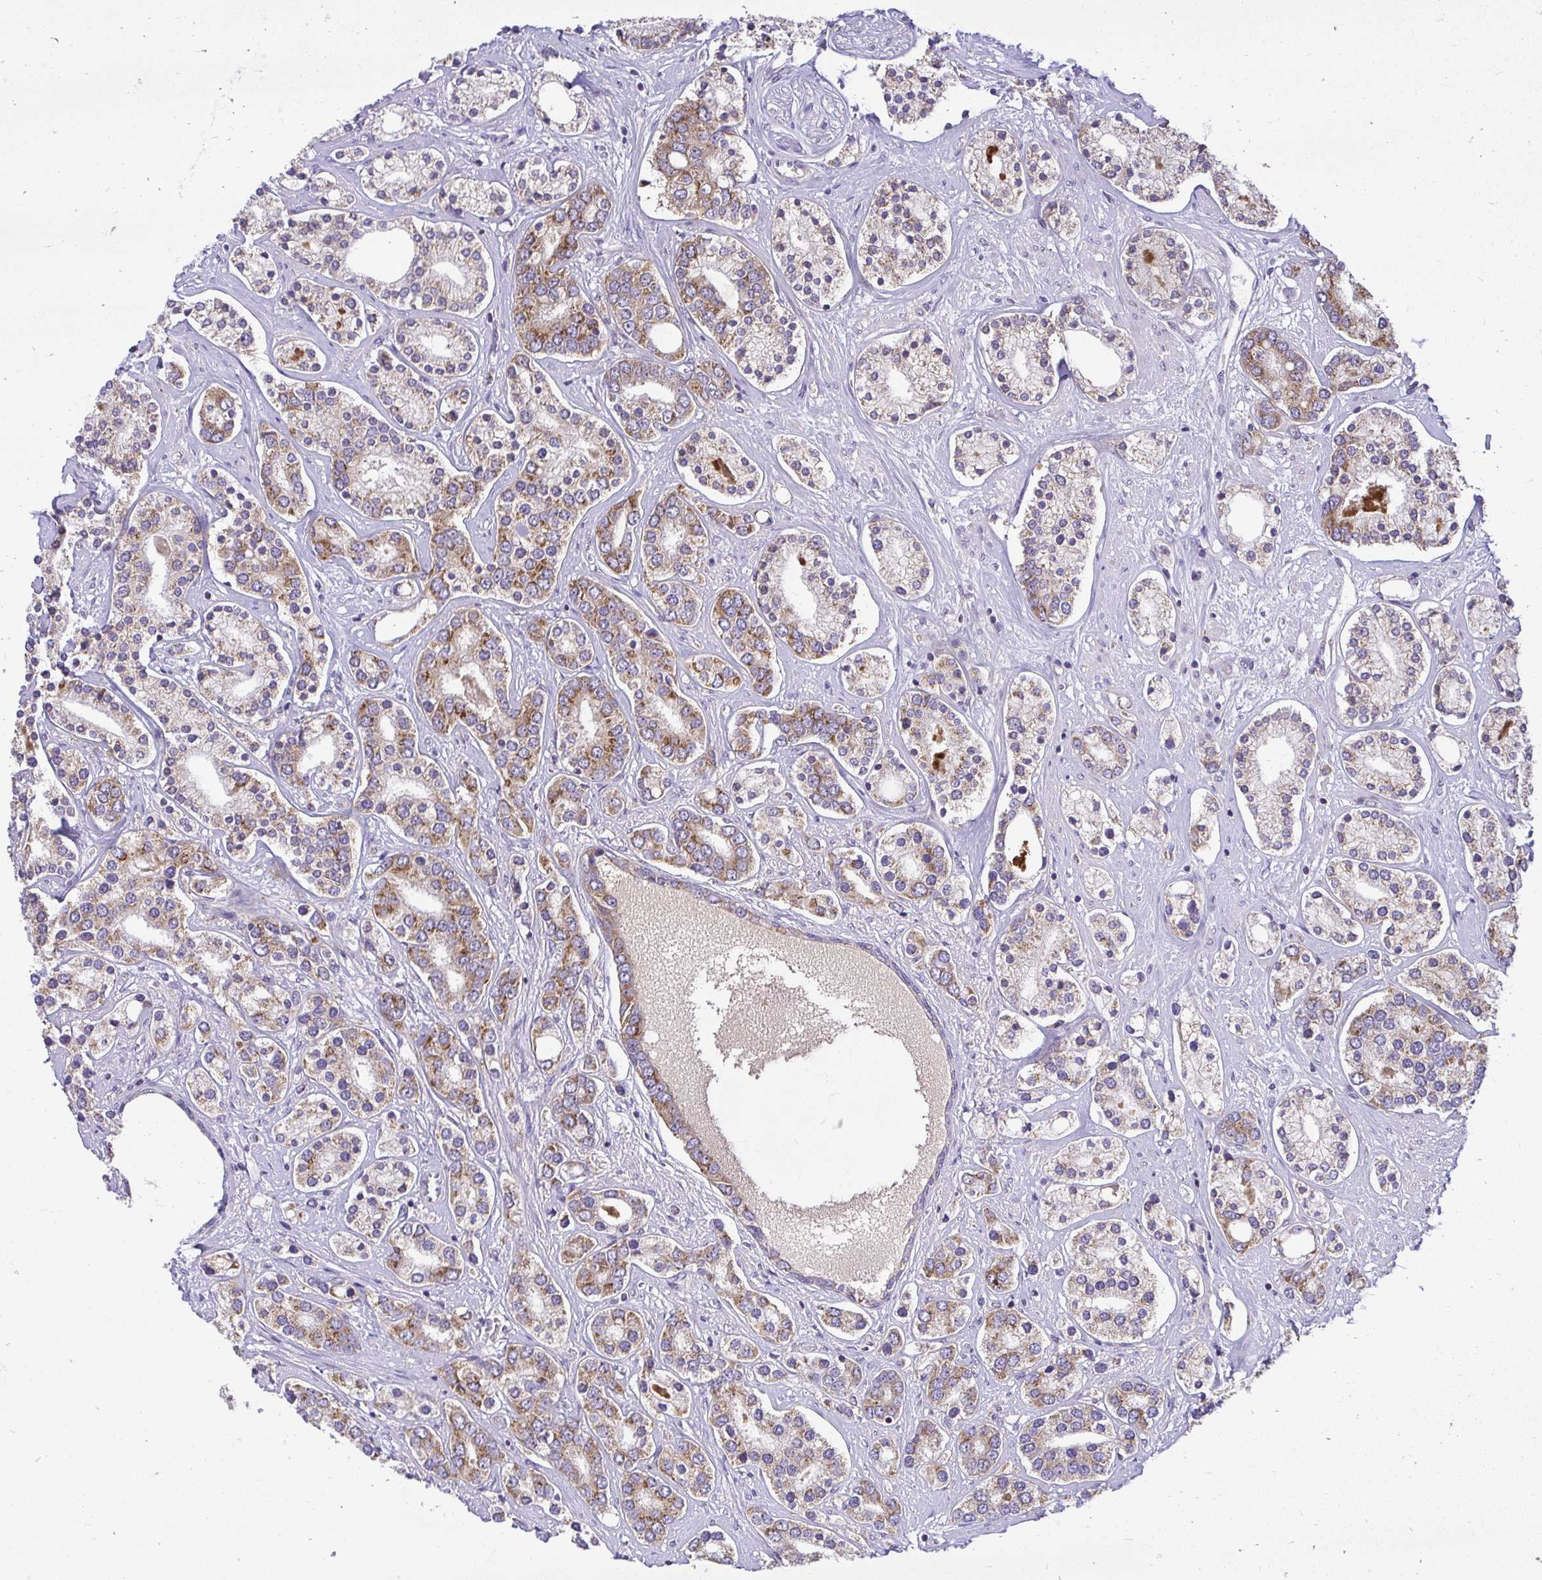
{"staining": {"intensity": "moderate", "quantity": ">75%", "location": "cytoplasmic/membranous"}, "tissue": "prostate cancer", "cell_type": "Tumor cells", "image_type": "cancer", "snomed": [{"axis": "morphology", "description": "Adenocarcinoma, High grade"}, {"axis": "topography", "description": "Prostate"}], "caption": "An image showing moderate cytoplasmic/membranous staining in approximately >75% of tumor cells in prostate adenocarcinoma (high-grade), as visualized by brown immunohistochemical staining.", "gene": "VTI1B", "patient": {"sex": "male", "age": 58}}